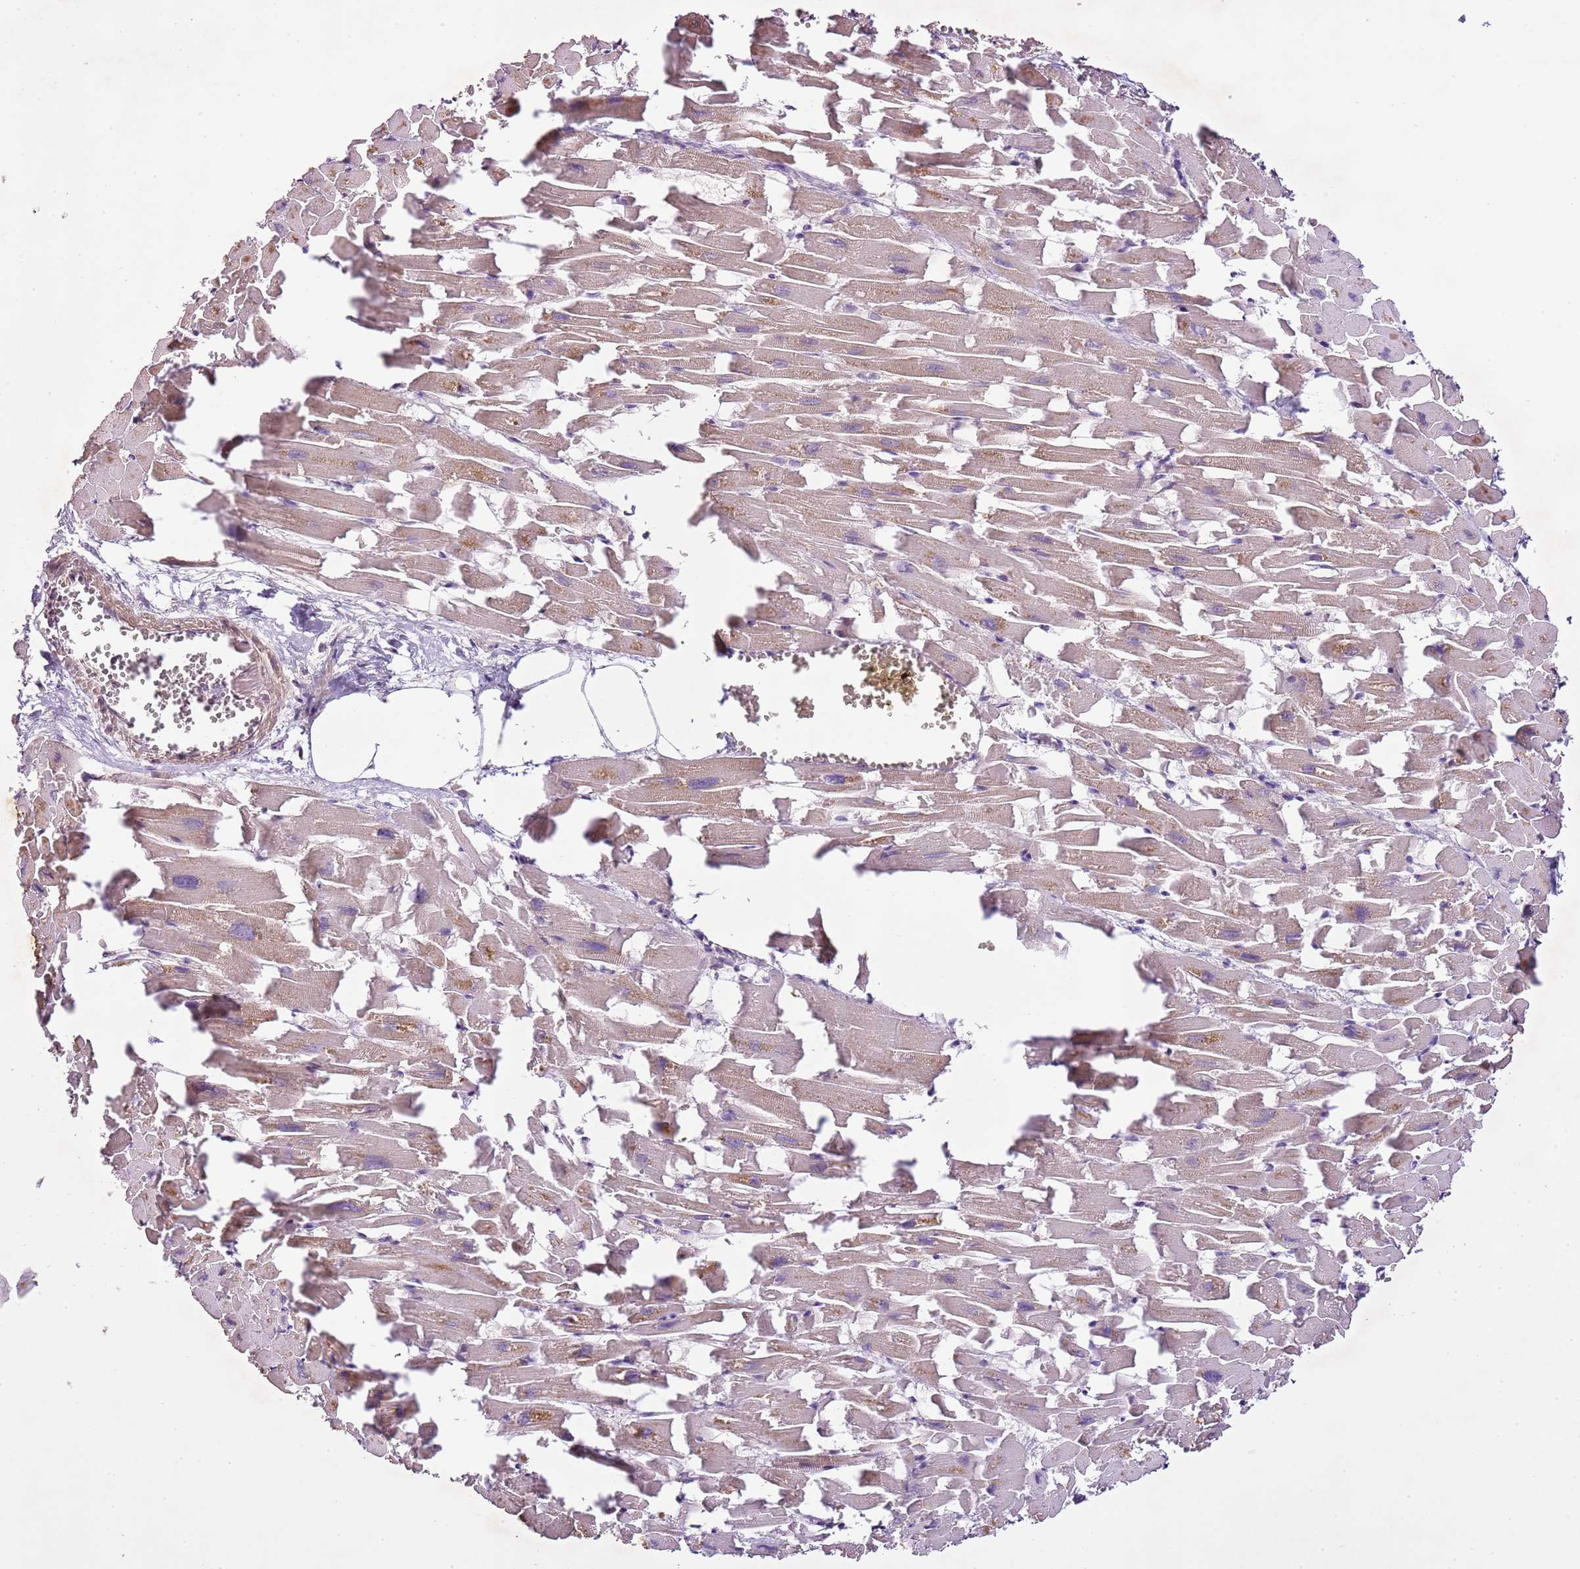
{"staining": {"intensity": "moderate", "quantity": "25%-75%", "location": "cytoplasmic/membranous"}, "tissue": "heart muscle", "cell_type": "Cardiomyocytes", "image_type": "normal", "snomed": [{"axis": "morphology", "description": "Normal tissue, NOS"}, {"axis": "topography", "description": "Heart"}], "caption": "The histopathology image shows immunohistochemical staining of normal heart muscle. There is moderate cytoplasmic/membranous expression is present in about 25%-75% of cardiomyocytes.", "gene": "CMKLR1", "patient": {"sex": "female", "age": 64}}